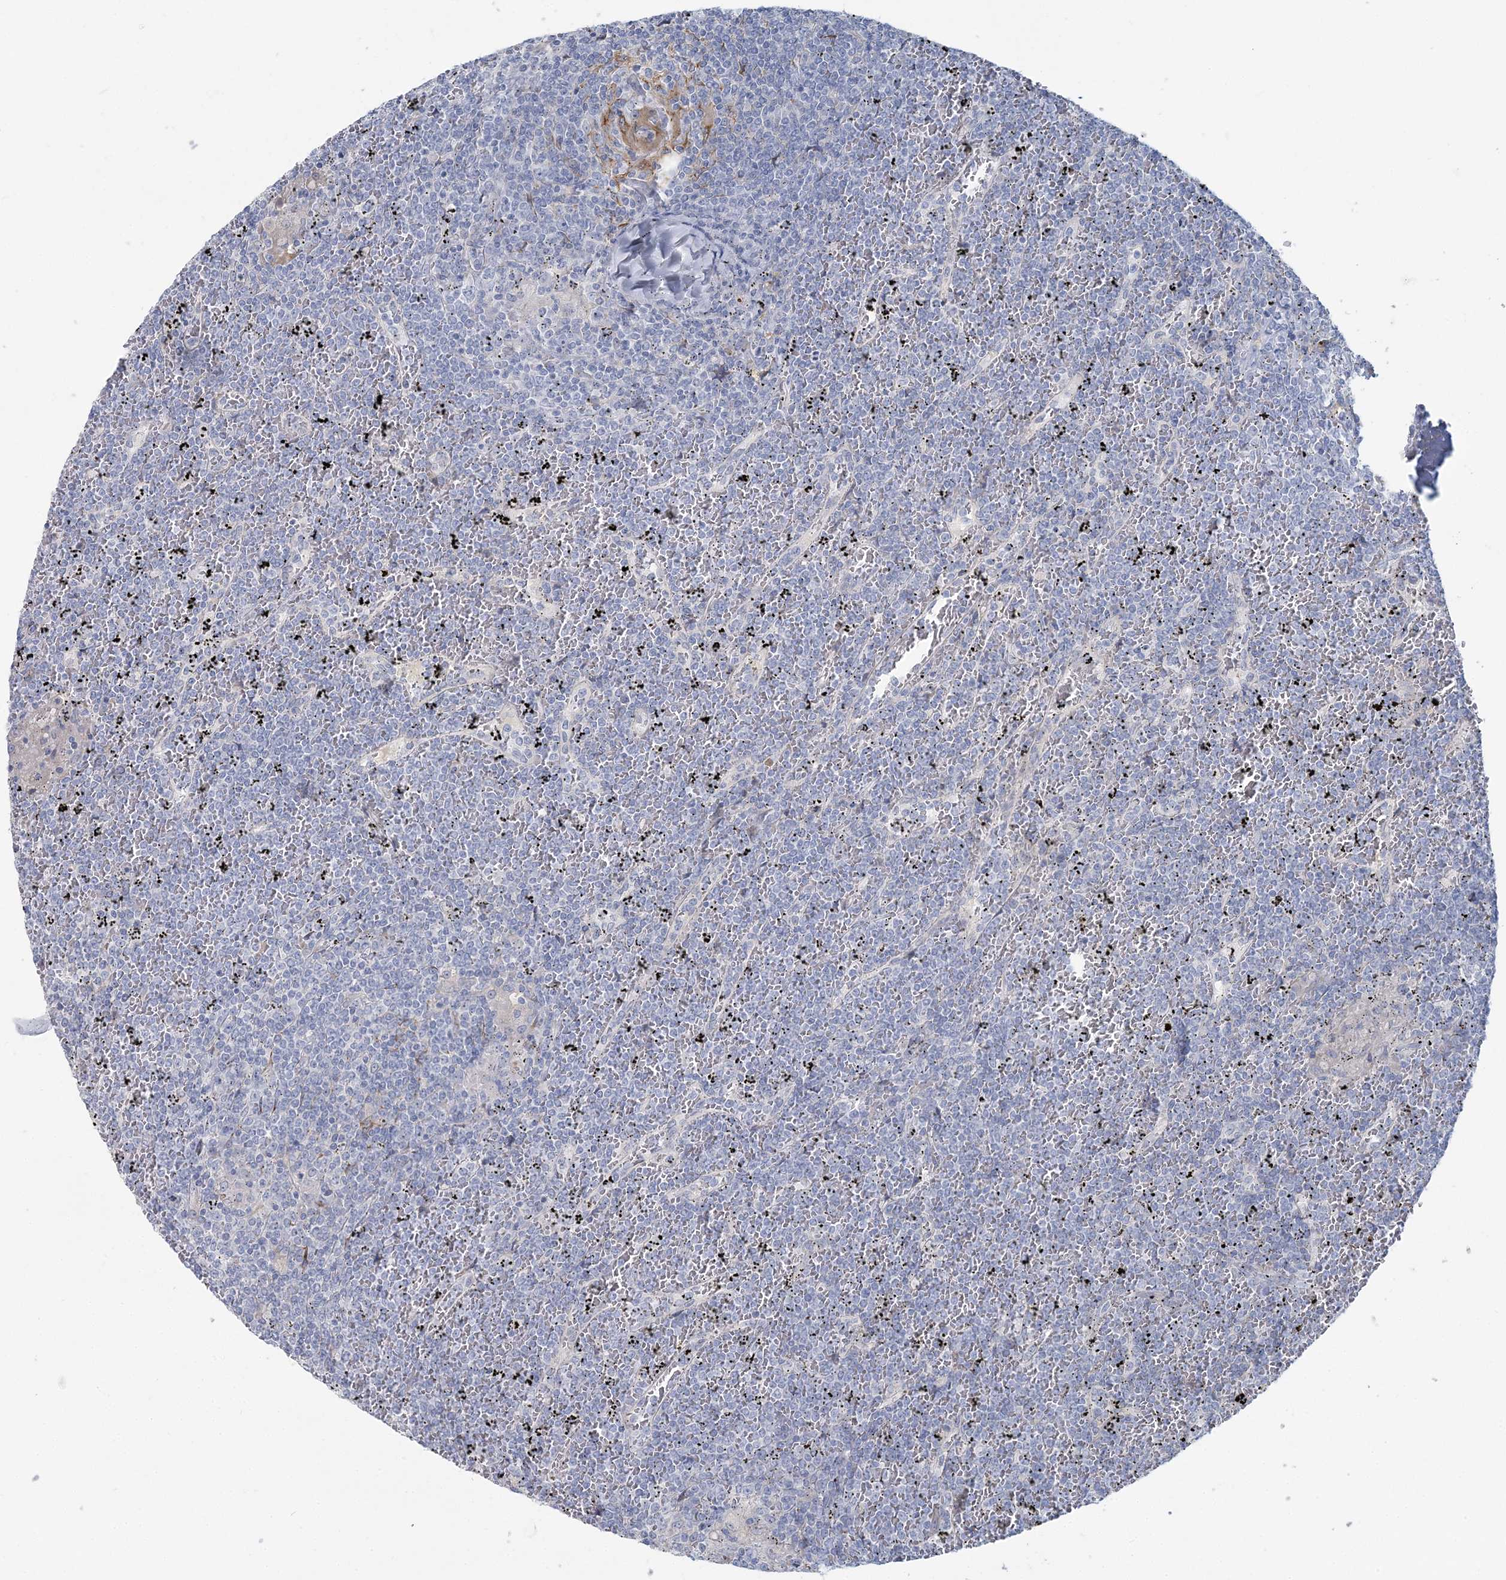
{"staining": {"intensity": "negative", "quantity": "none", "location": "none"}, "tissue": "lymphoma", "cell_type": "Tumor cells", "image_type": "cancer", "snomed": [{"axis": "morphology", "description": "Malignant lymphoma, non-Hodgkin's type, Low grade"}, {"axis": "topography", "description": "Spleen"}], "caption": "Tumor cells are negative for brown protein staining in low-grade malignant lymphoma, non-Hodgkin's type.", "gene": "CMBL", "patient": {"sex": "female", "age": 19}}